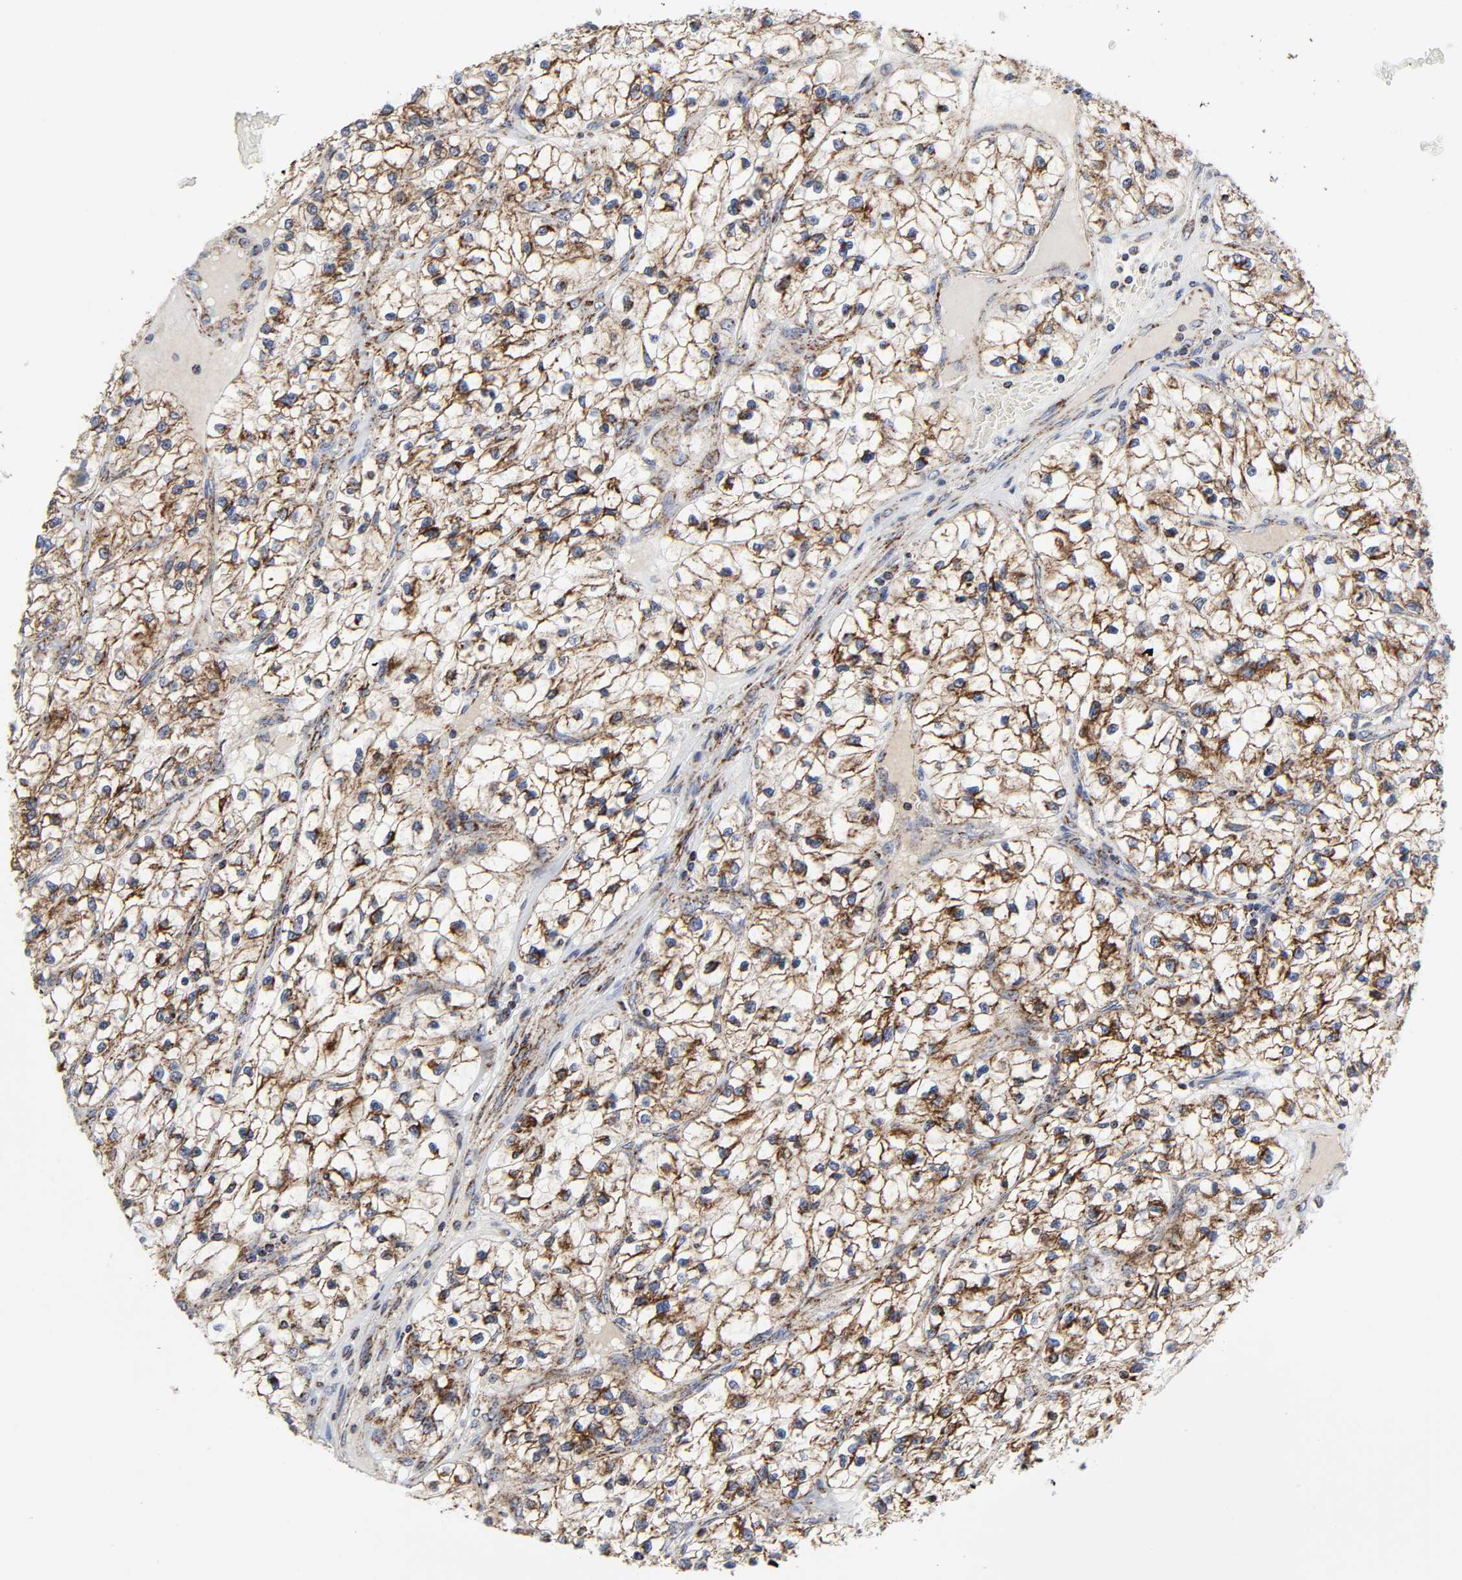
{"staining": {"intensity": "moderate", "quantity": "25%-75%", "location": "cytoplasmic/membranous"}, "tissue": "renal cancer", "cell_type": "Tumor cells", "image_type": "cancer", "snomed": [{"axis": "morphology", "description": "Adenocarcinoma, NOS"}, {"axis": "topography", "description": "Kidney"}], "caption": "Renal adenocarcinoma stained with a protein marker demonstrates moderate staining in tumor cells.", "gene": "AOPEP", "patient": {"sex": "female", "age": 57}}